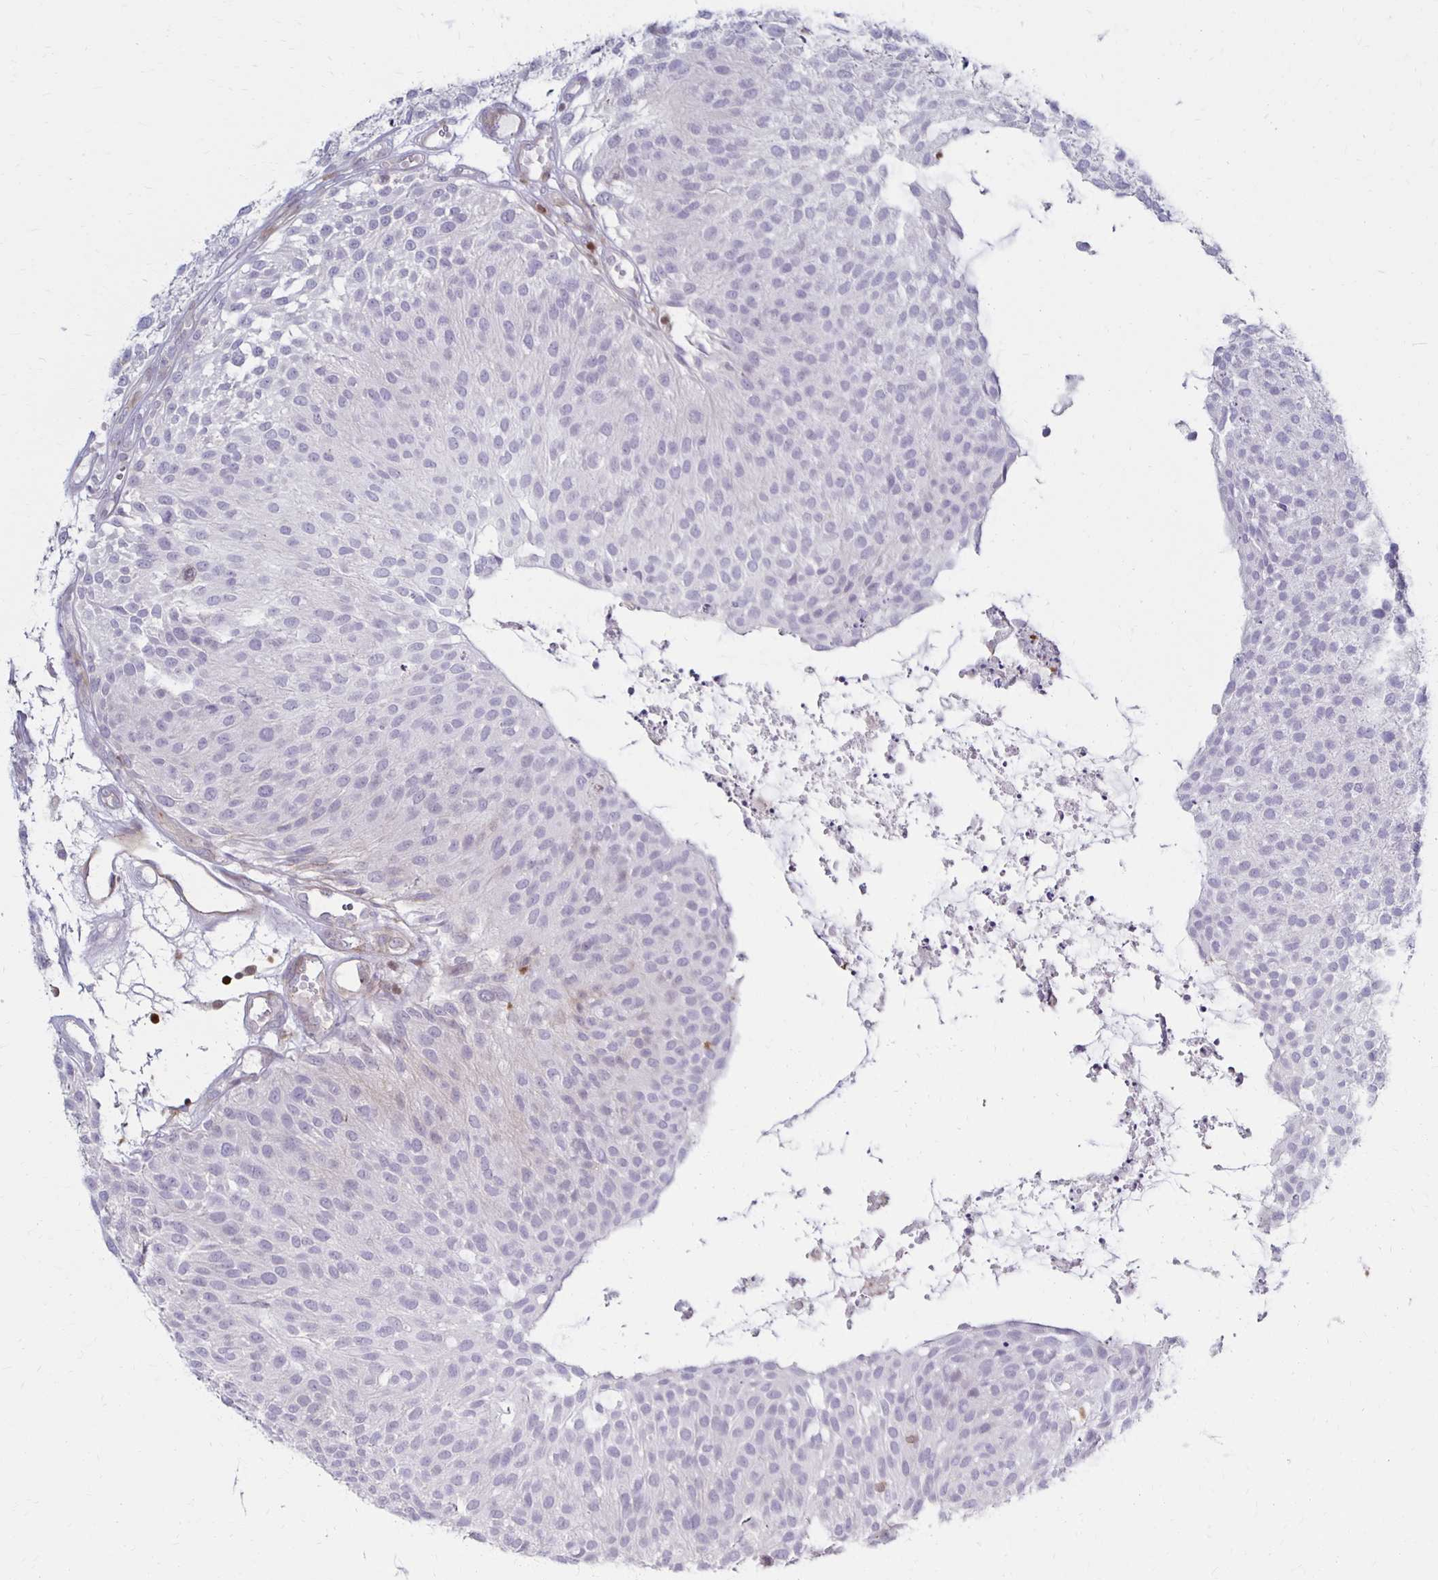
{"staining": {"intensity": "negative", "quantity": "none", "location": "none"}, "tissue": "urothelial cancer", "cell_type": "Tumor cells", "image_type": "cancer", "snomed": [{"axis": "morphology", "description": "Urothelial carcinoma, NOS"}, {"axis": "topography", "description": "Urinary bladder"}], "caption": "This is a image of IHC staining of urothelial cancer, which shows no expression in tumor cells.", "gene": "CCL21", "patient": {"sex": "male", "age": 84}}